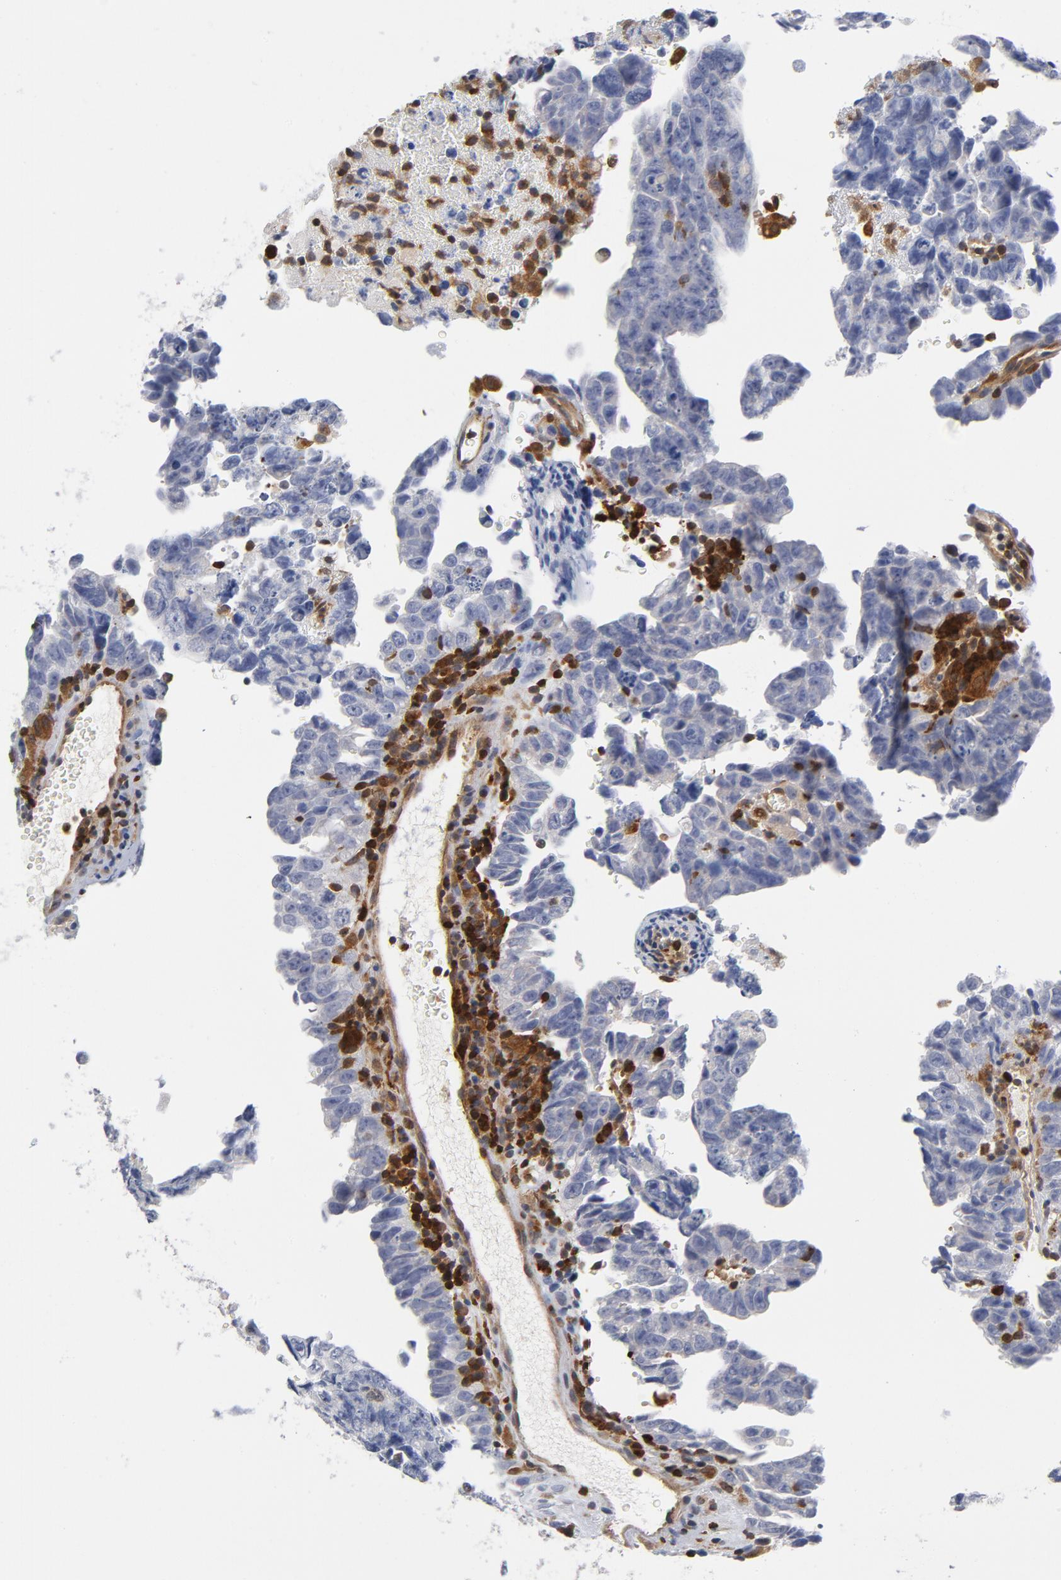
{"staining": {"intensity": "negative", "quantity": "none", "location": "none"}, "tissue": "testis cancer", "cell_type": "Tumor cells", "image_type": "cancer", "snomed": [{"axis": "morphology", "description": "Carcinoma, Embryonal, NOS"}, {"axis": "topography", "description": "Testis"}], "caption": "DAB immunohistochemical staining of human testis embryonal carcinoma demonstrates no significant expression in tumor cells.", "gene": "TRADD", "patient": {"sex": "male", "age": 28}}